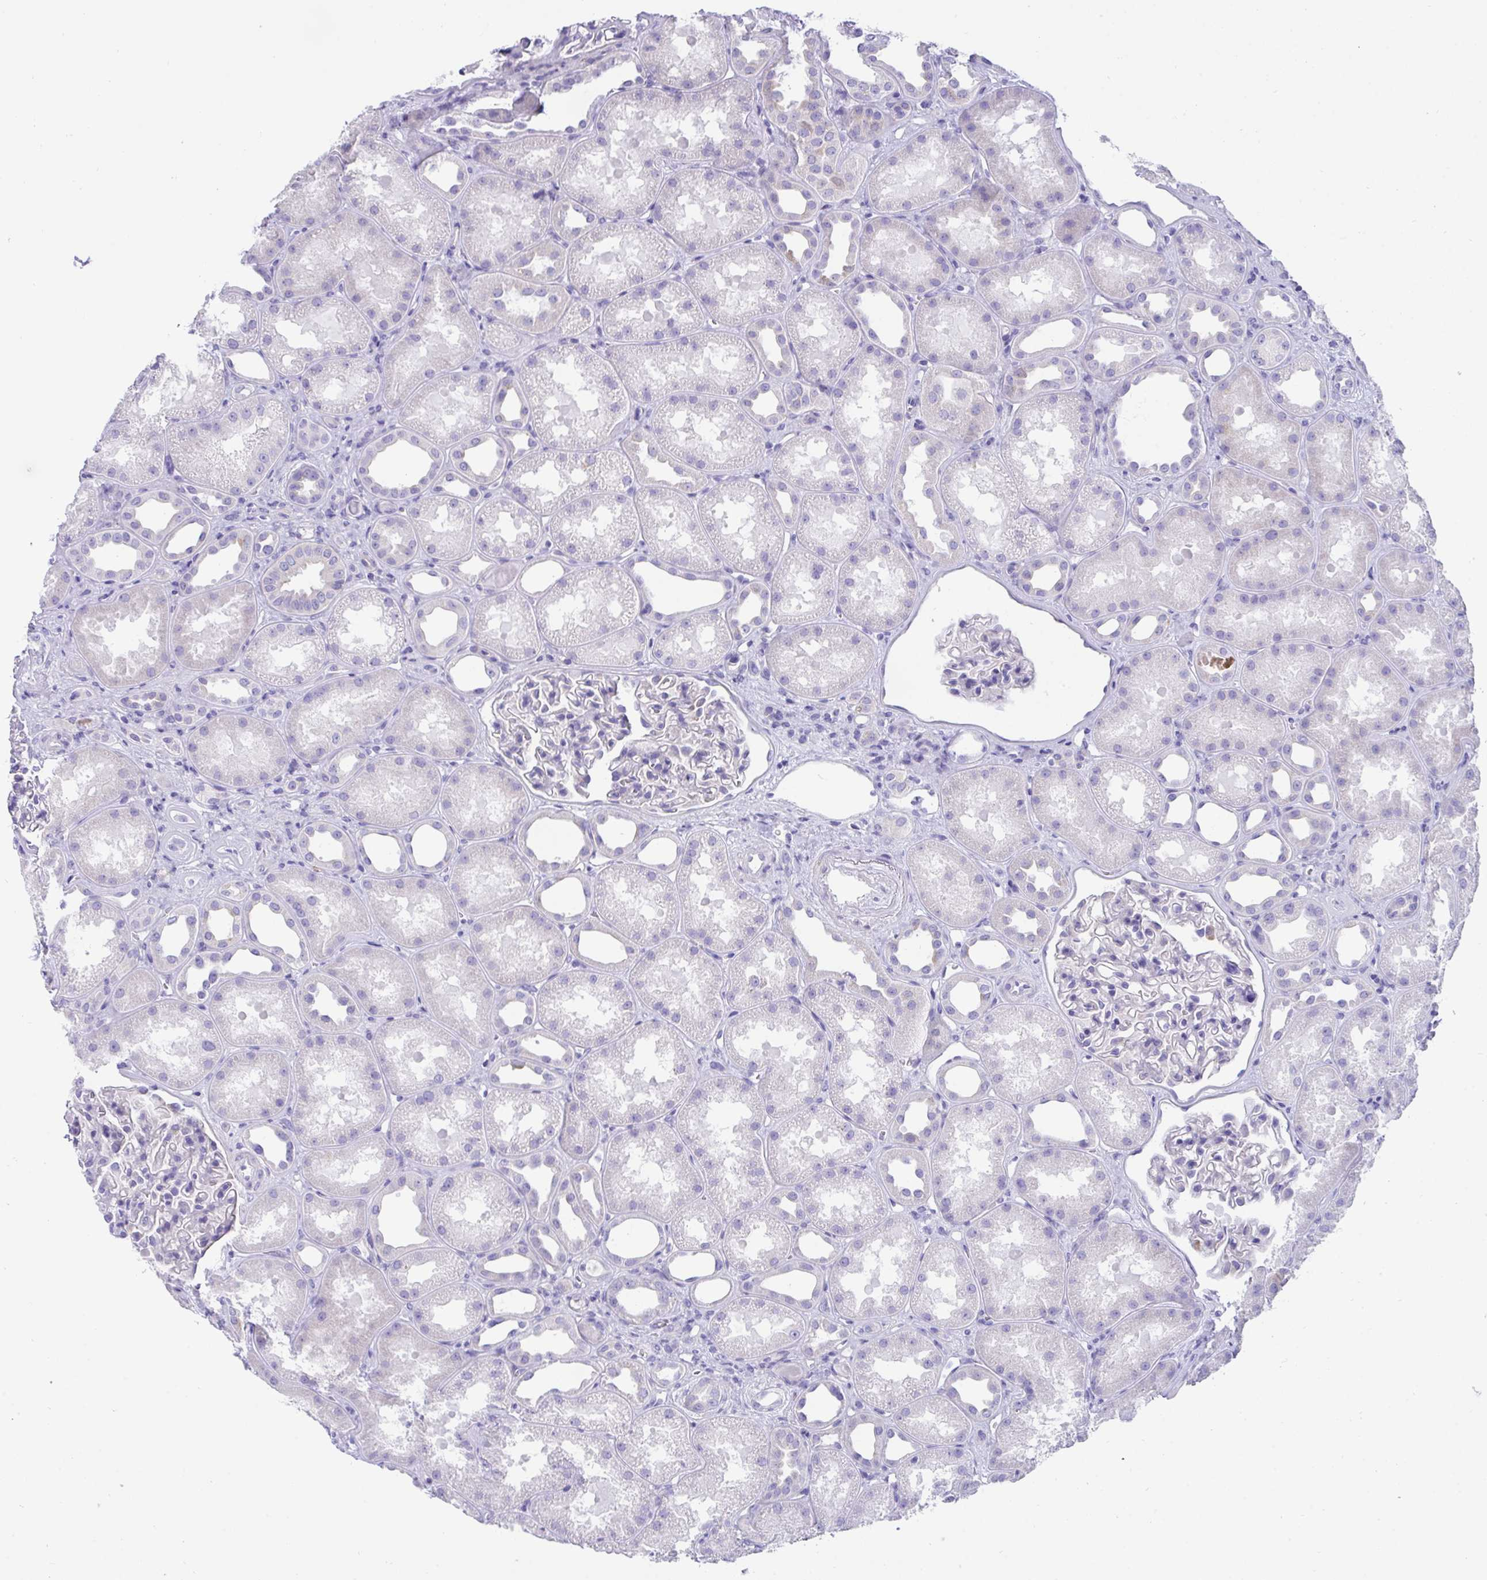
{"staining": {"intensity": "negative", "quantity": "none", "location": "none"}, "tissue": "kidney", "cell_type": "Cells in glomeruli", "image_type": "normal", "snomed": [{"axis": "morphology", "description": "Normal tissue, NOS"}, {"axis": "topography", "description": "Kidney"}], "caption": "This micrograph is of benign kidney stained with immunohistochemistry (IHC) to label a protein in brown with the nuclei are counter-stained blue. There is no positivity in cells in glomeruli. (DAB (3,3'-diaminobenzidine) immunohistochemistry with hematoxylin counter stain).", "gene": "TMEM106B", "patient": {"sex": "male", "age": 61}}